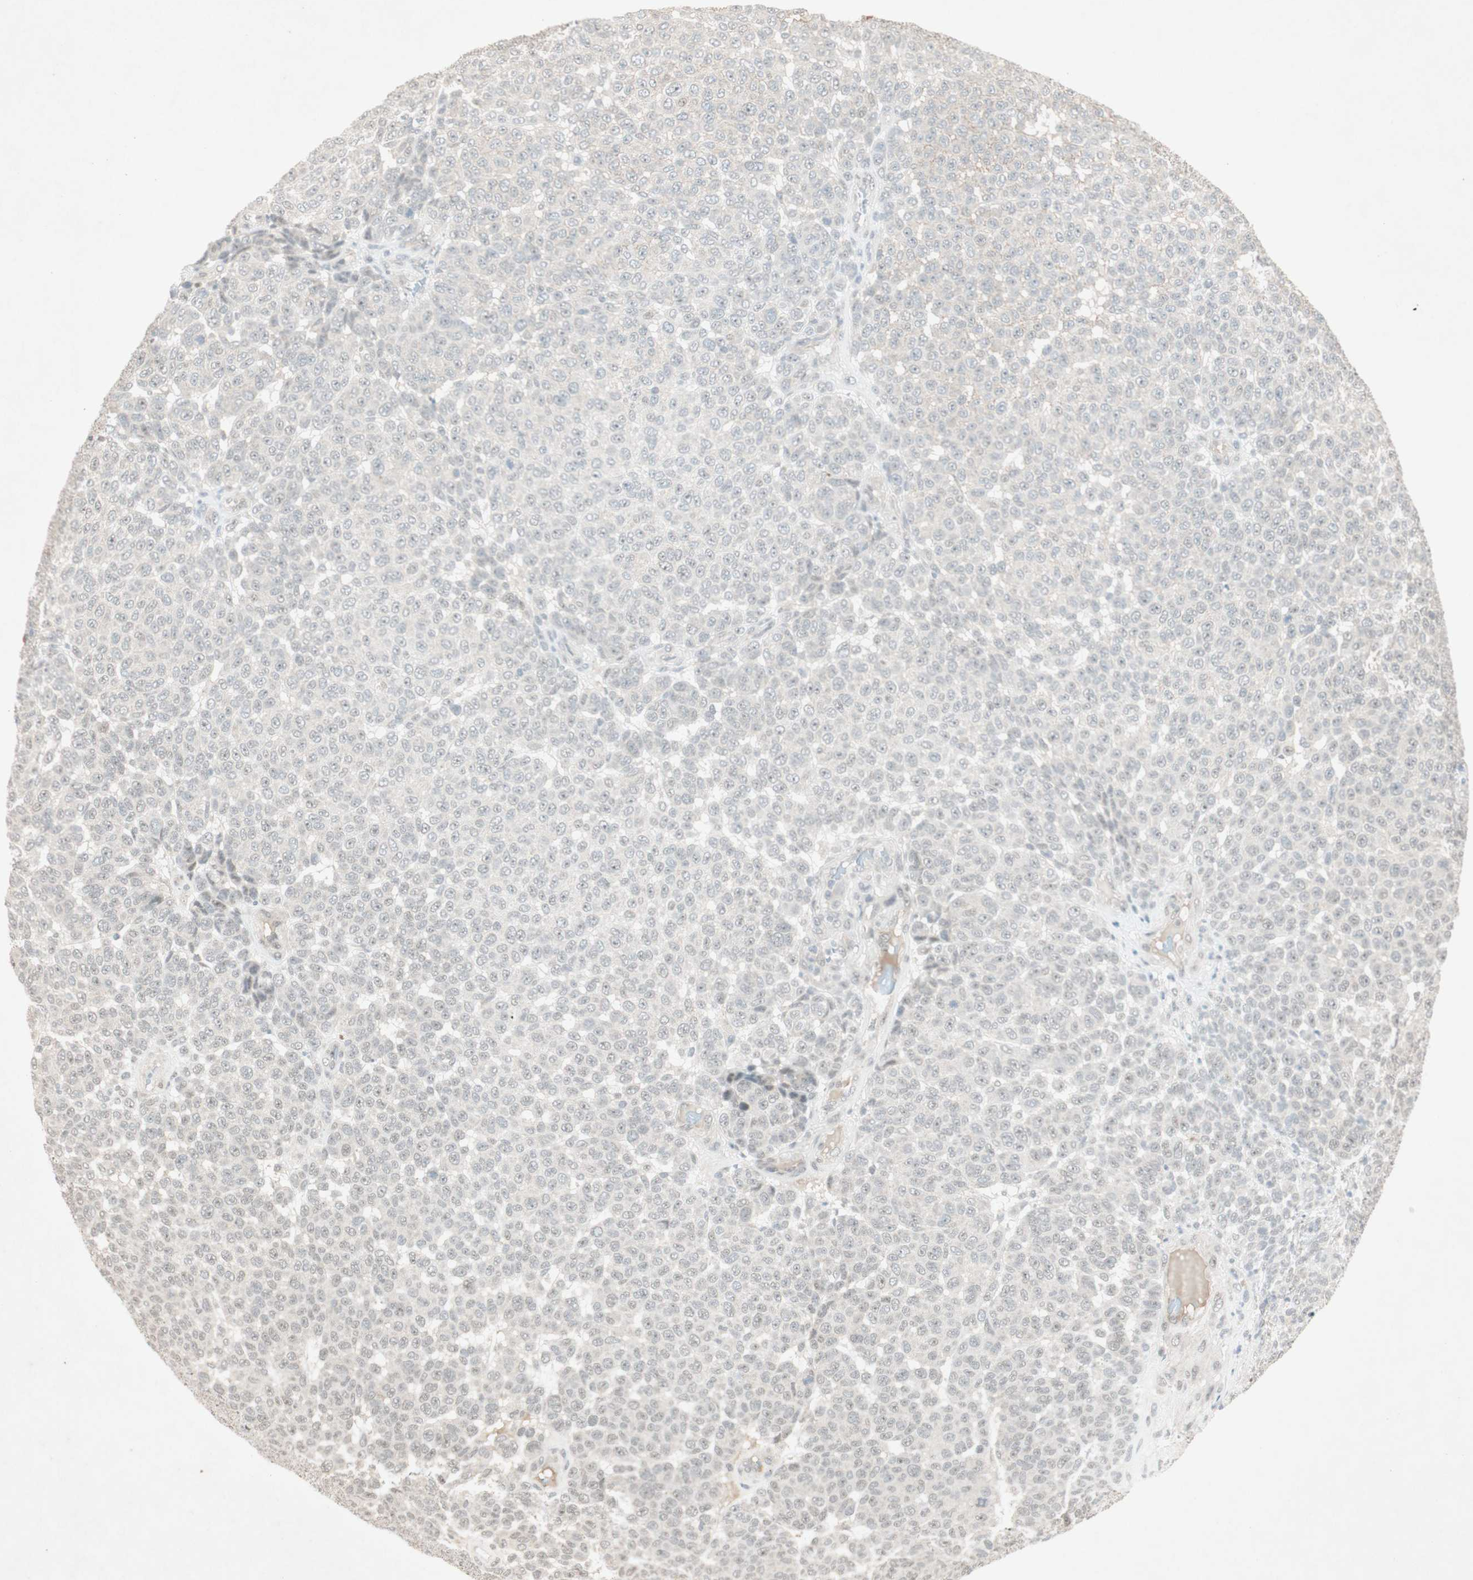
{"staining": {"intensity": "negative", "quantity": "none", "location": "none"}, "tissue": "melanoma", "cell_type": "Tumor cells", "image_type": "cancer", "snomed": [{"axis": "morphology", "description": "Malignant melanoma, NOS"}, {"axis": "topography", "description": "Skin"}], "caption": "Protein analysis of melanoma exhibits no significant staining in tumor cells. (DAB IHC with hematoxylin counter stain).", "gene": "RNGTT", "patient": {"sex": "male", "age": 59}}